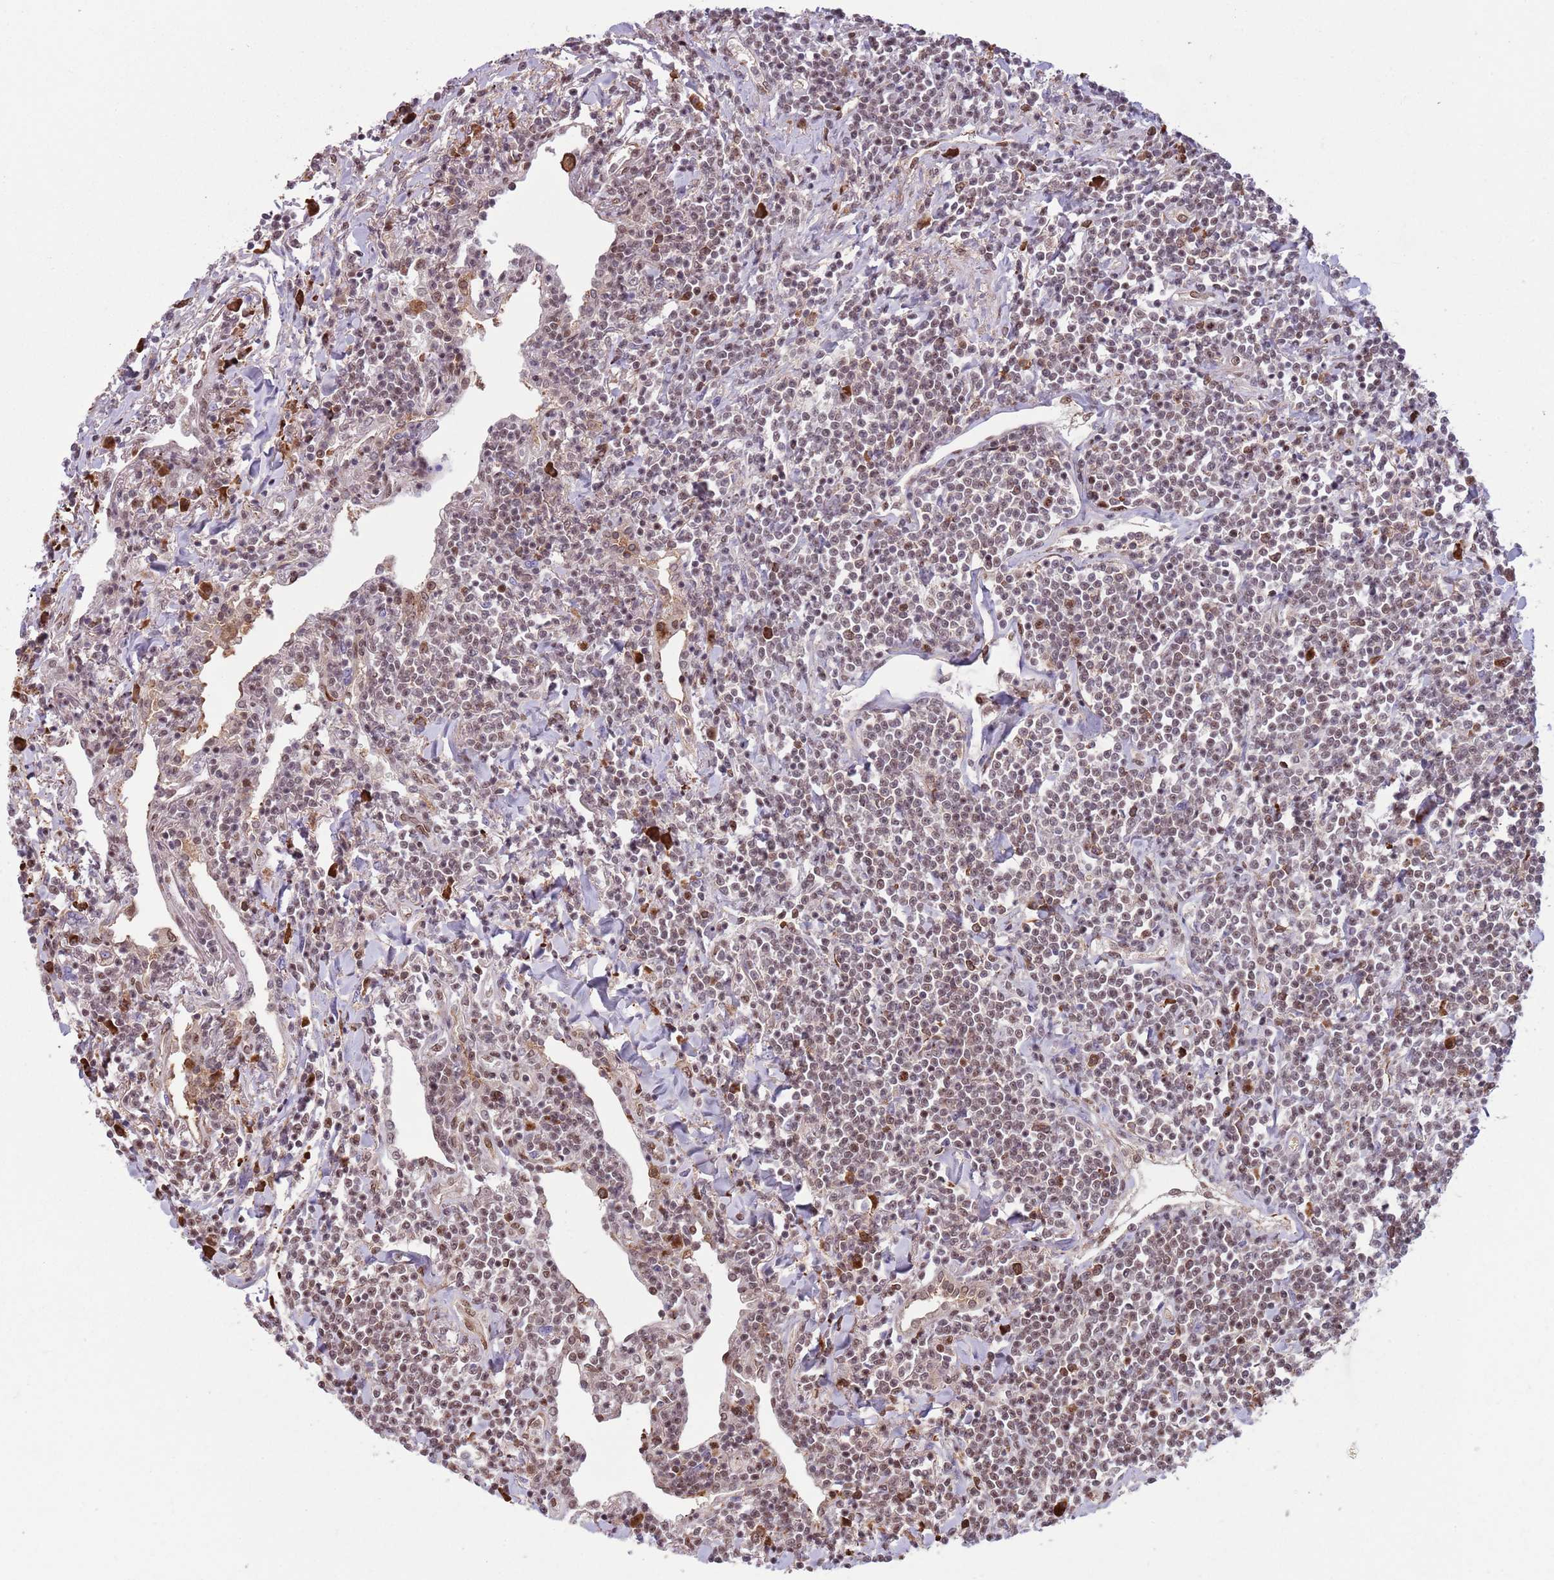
{"staining": {"intensity": "moderate", "quantity": ">75%", "location": "nuclear"}, "tissue": "lymphoma", "cell_type": "Tumor cells", "image_type": "cancer", "snomed": [{"axis": "morphology", "description": "Malignant lymphoma, non-Hodgkin's type, Low grade"}, {"axis": "topography", "description": "Lung"}], "caption": "This micrograph displays lymphoma stained with IHC to label a protein in brown. The nuclear of tumor cells show moderate positivity for the protein. Nuclei are counter-stained blue.", "gene": "SIPA1L3", "patient": {"sex": "female", "age": 71}}